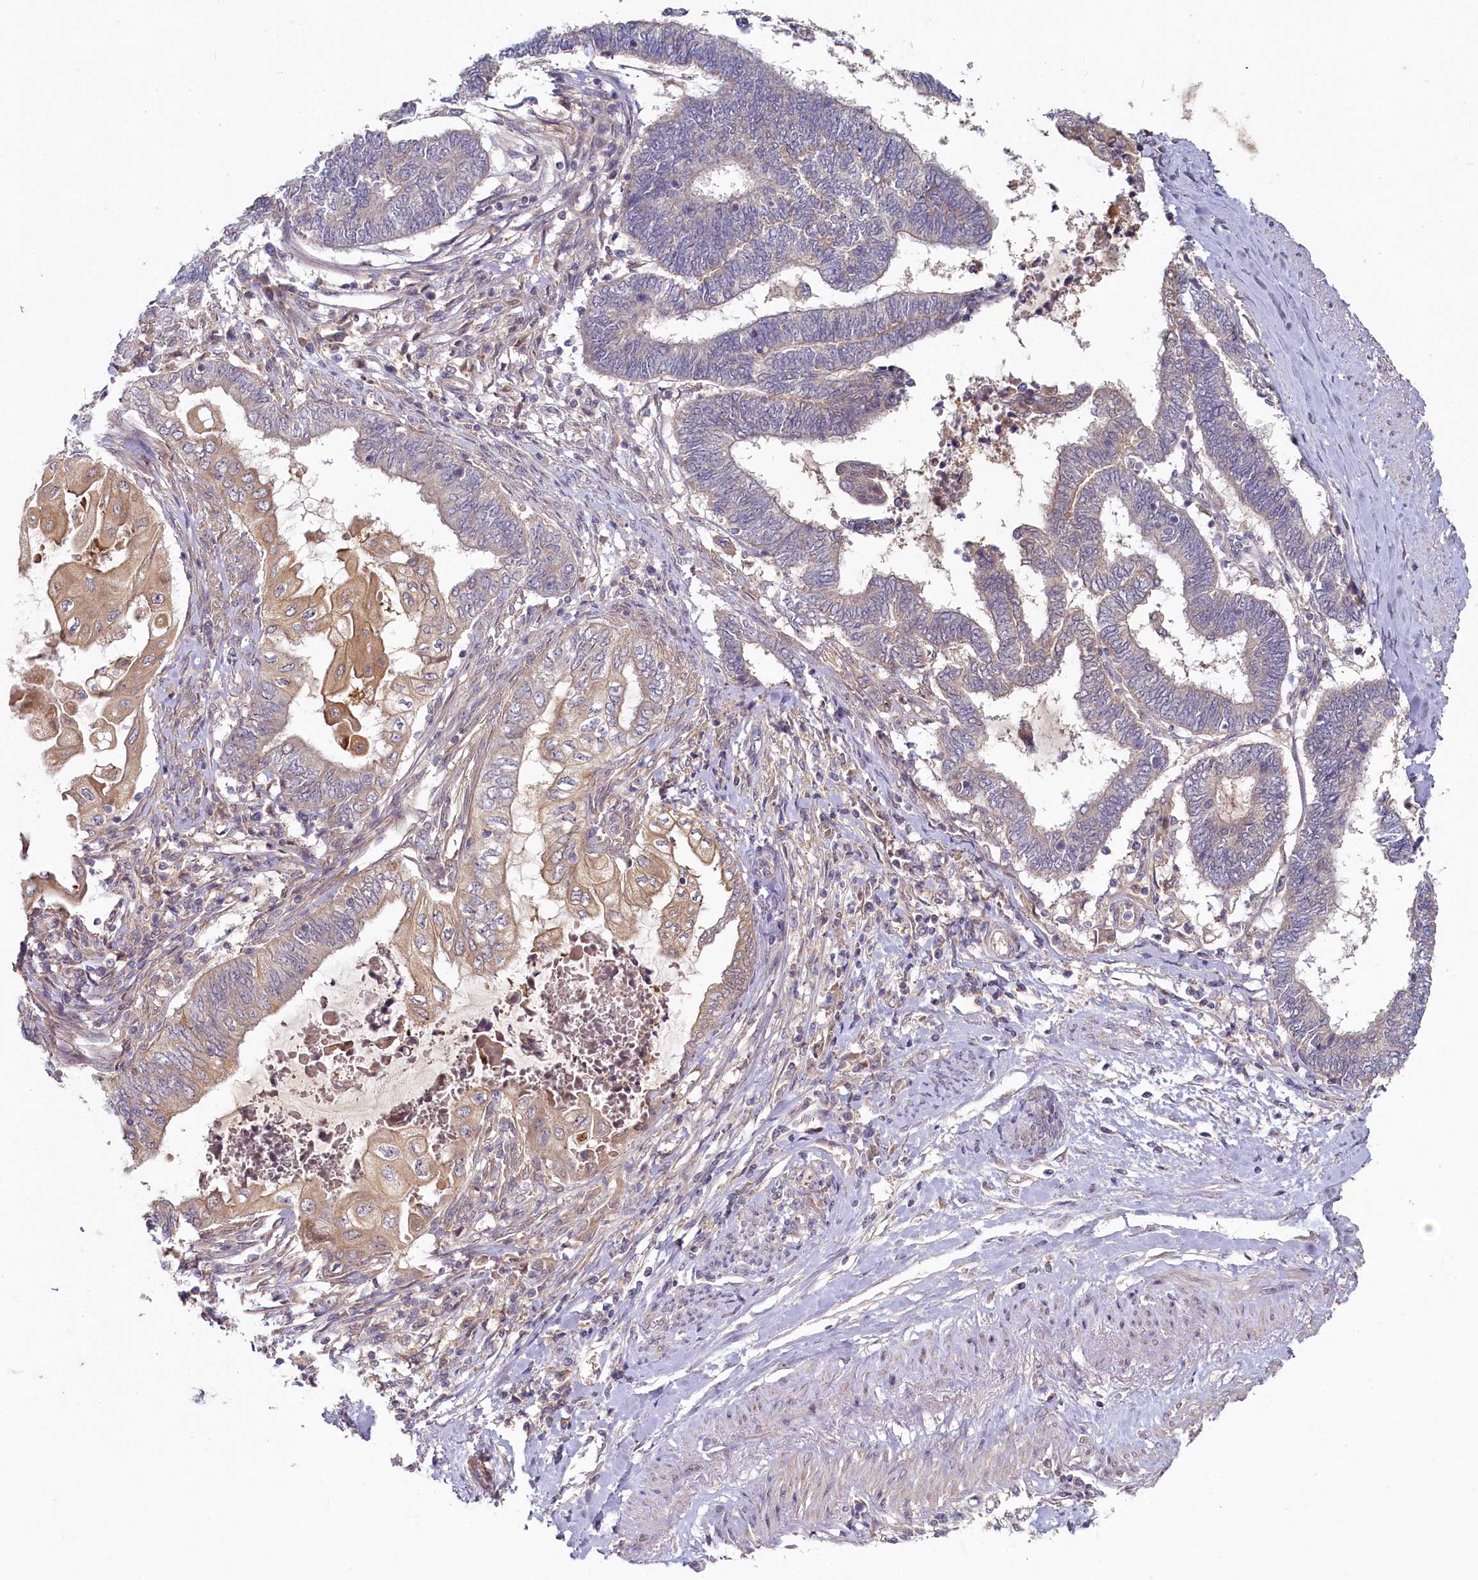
{"staining": {"intensity": "weak", "quantity": "25%-75%", "location": "cytoplasmic/membranous"}, "tissue": "endometrial cancer", "cell_type": "Tumor cells", "image_type": "cancer", "snomed": [{"axis": "morphology", "description": "Adenocarcinoma, NOS"}, {"axis": "topography", "description": "Uterus"}, {"axis": "topography", "description": "Endometrium"}], "caption": "Immunohistochemistry (IHC) micrograph of human endometrial cancer stained for a protein (brown), which shows low levels of weak cytoplasmic/membranous expression in about 25%-75% of tumor cells.", "gene": "HERC3", "patient": {"sex": "female", "age": 70}}